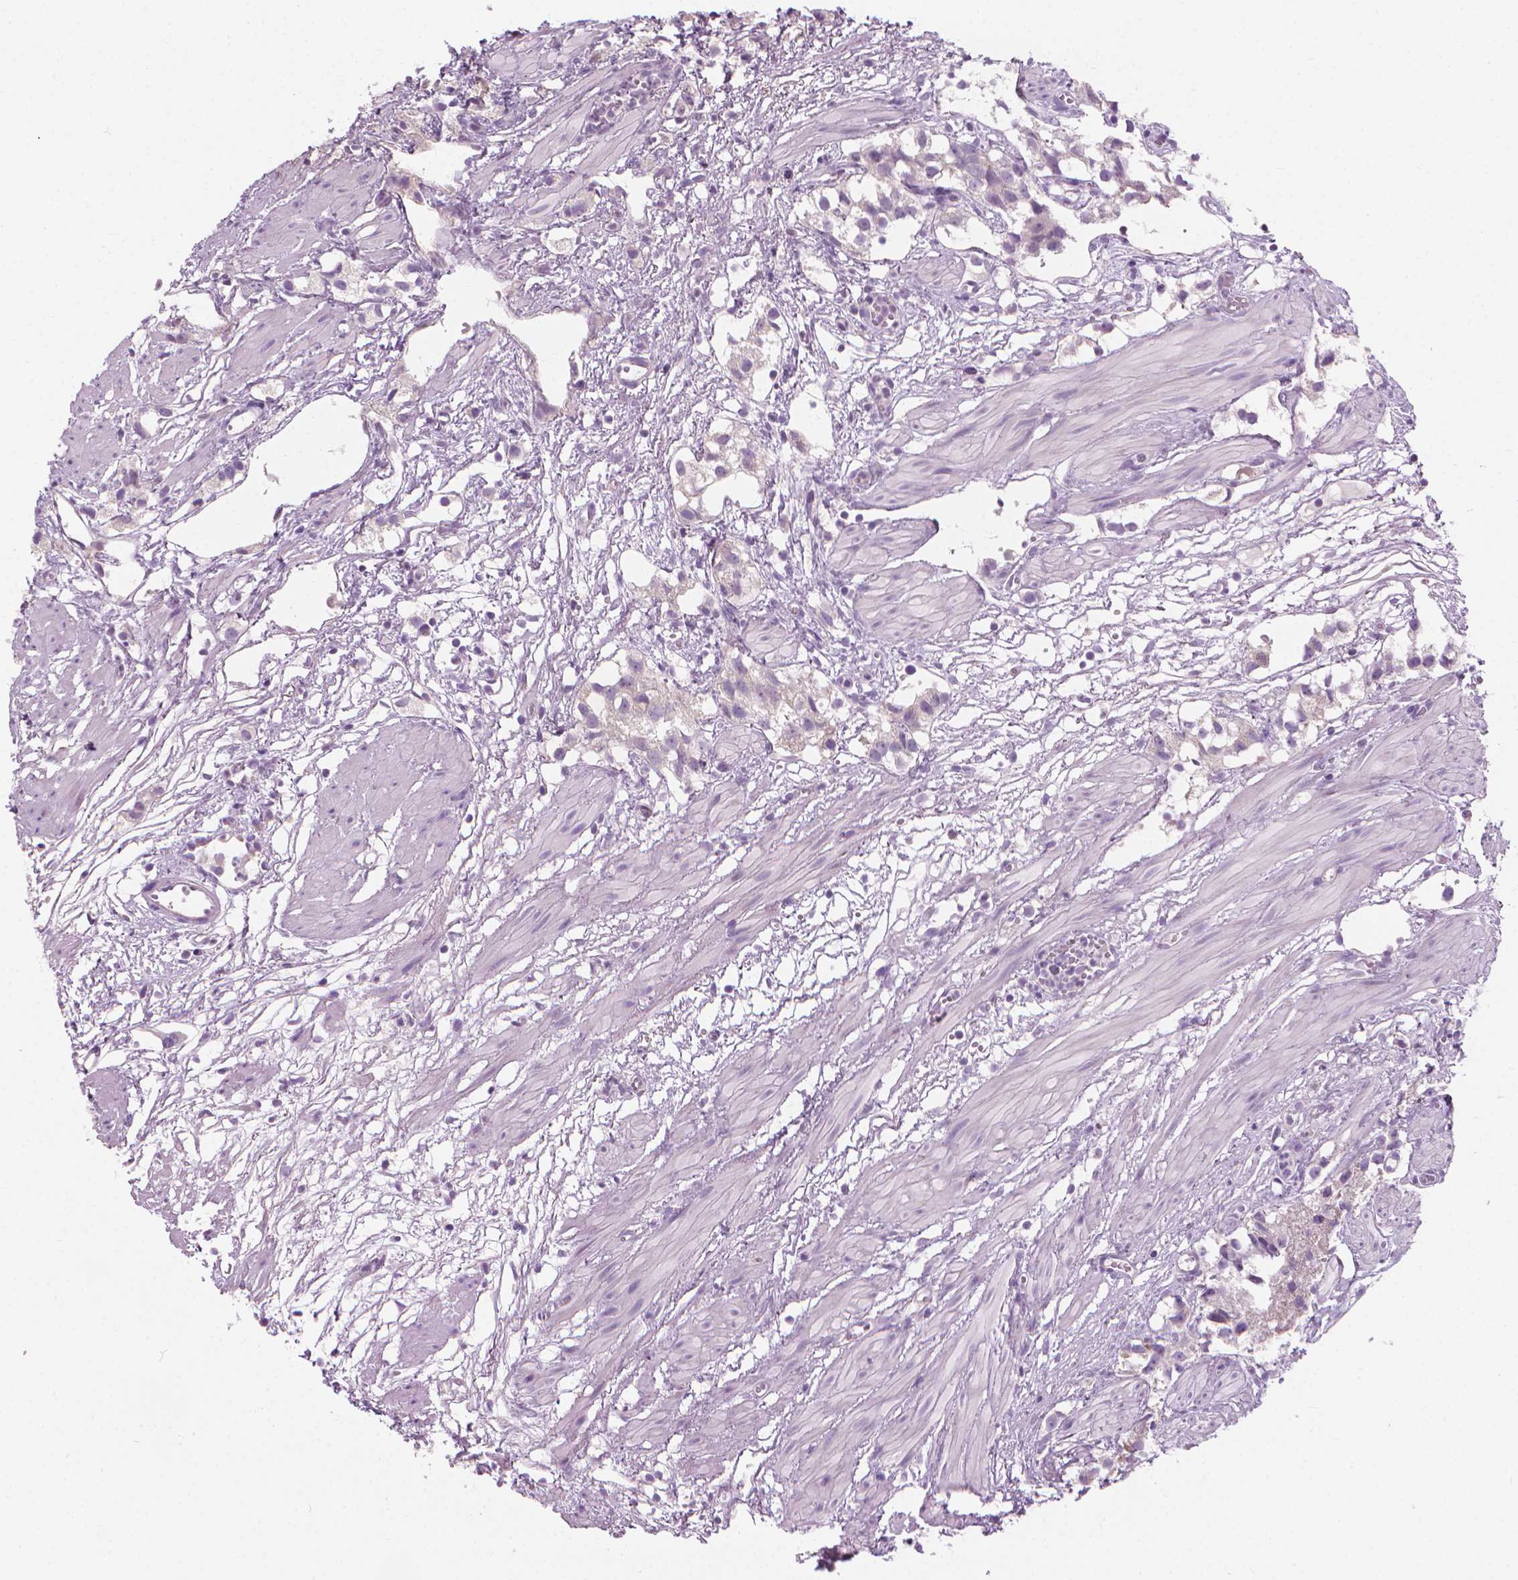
{"staining": {"intensity": "negative", "quantity": "none", "location": "none"}, "tissue": "prostate cancer", "cell_type": "Tumor cells", "image_type": "cancer", "snomed": [{"axis": "morphology", "description": "Adenocarcinoma, High grade"}, {"axis": "topography", "description": "Prostate"}], "caption": "Immunohistochemistry (IHC) histopathology image of neoplastic tissue: human prostate cancer stained with DAB exhibits no significant protein positivity in tumor cells.", "gene": "CFAP126", "patient": {"sex": "male", "age": 68}}